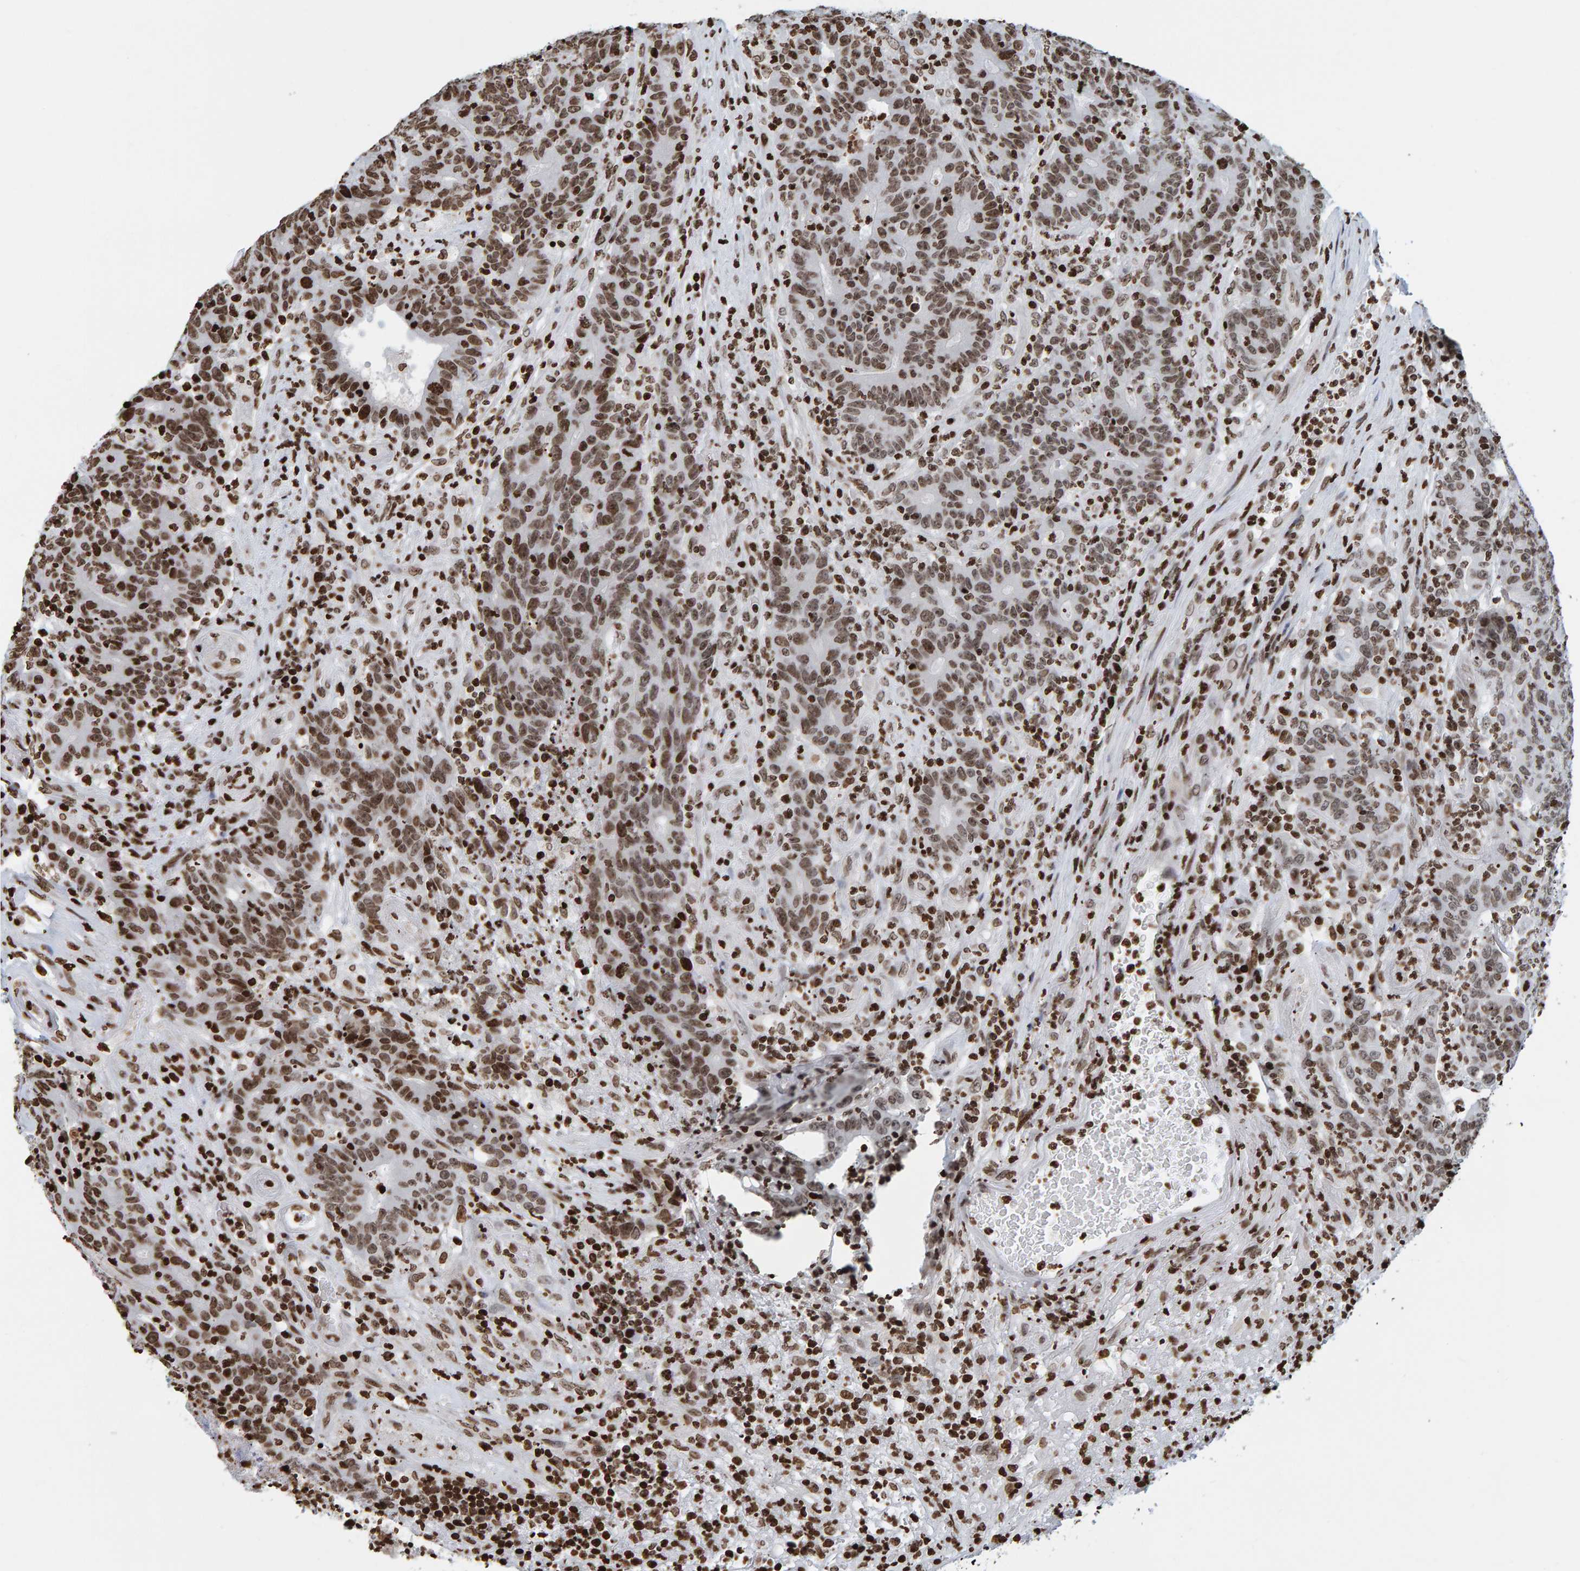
{"staining": {"intensity": "moderate", "quantity": ">75%", "location": "nuclear"}, "tissue": "colorectal cancer", "cell_type": "Tumor cells", "image_type": "cancer", "snomed": [{"axis": "morphology", "description": "Normal tissue, NOS"}, {"axis": "morphology", "description": "Adenocarcinoma, NOS"}, {"axis": "topography", "description": "Colon"}], "caption": "Protein staining demonstrates moderate nuclear staining in approximately >75% of tumor cells in colorectal cancer (adenocarcinoma).", "gene": "BRF2", "patient": {"sex": "female", "age": 75}}